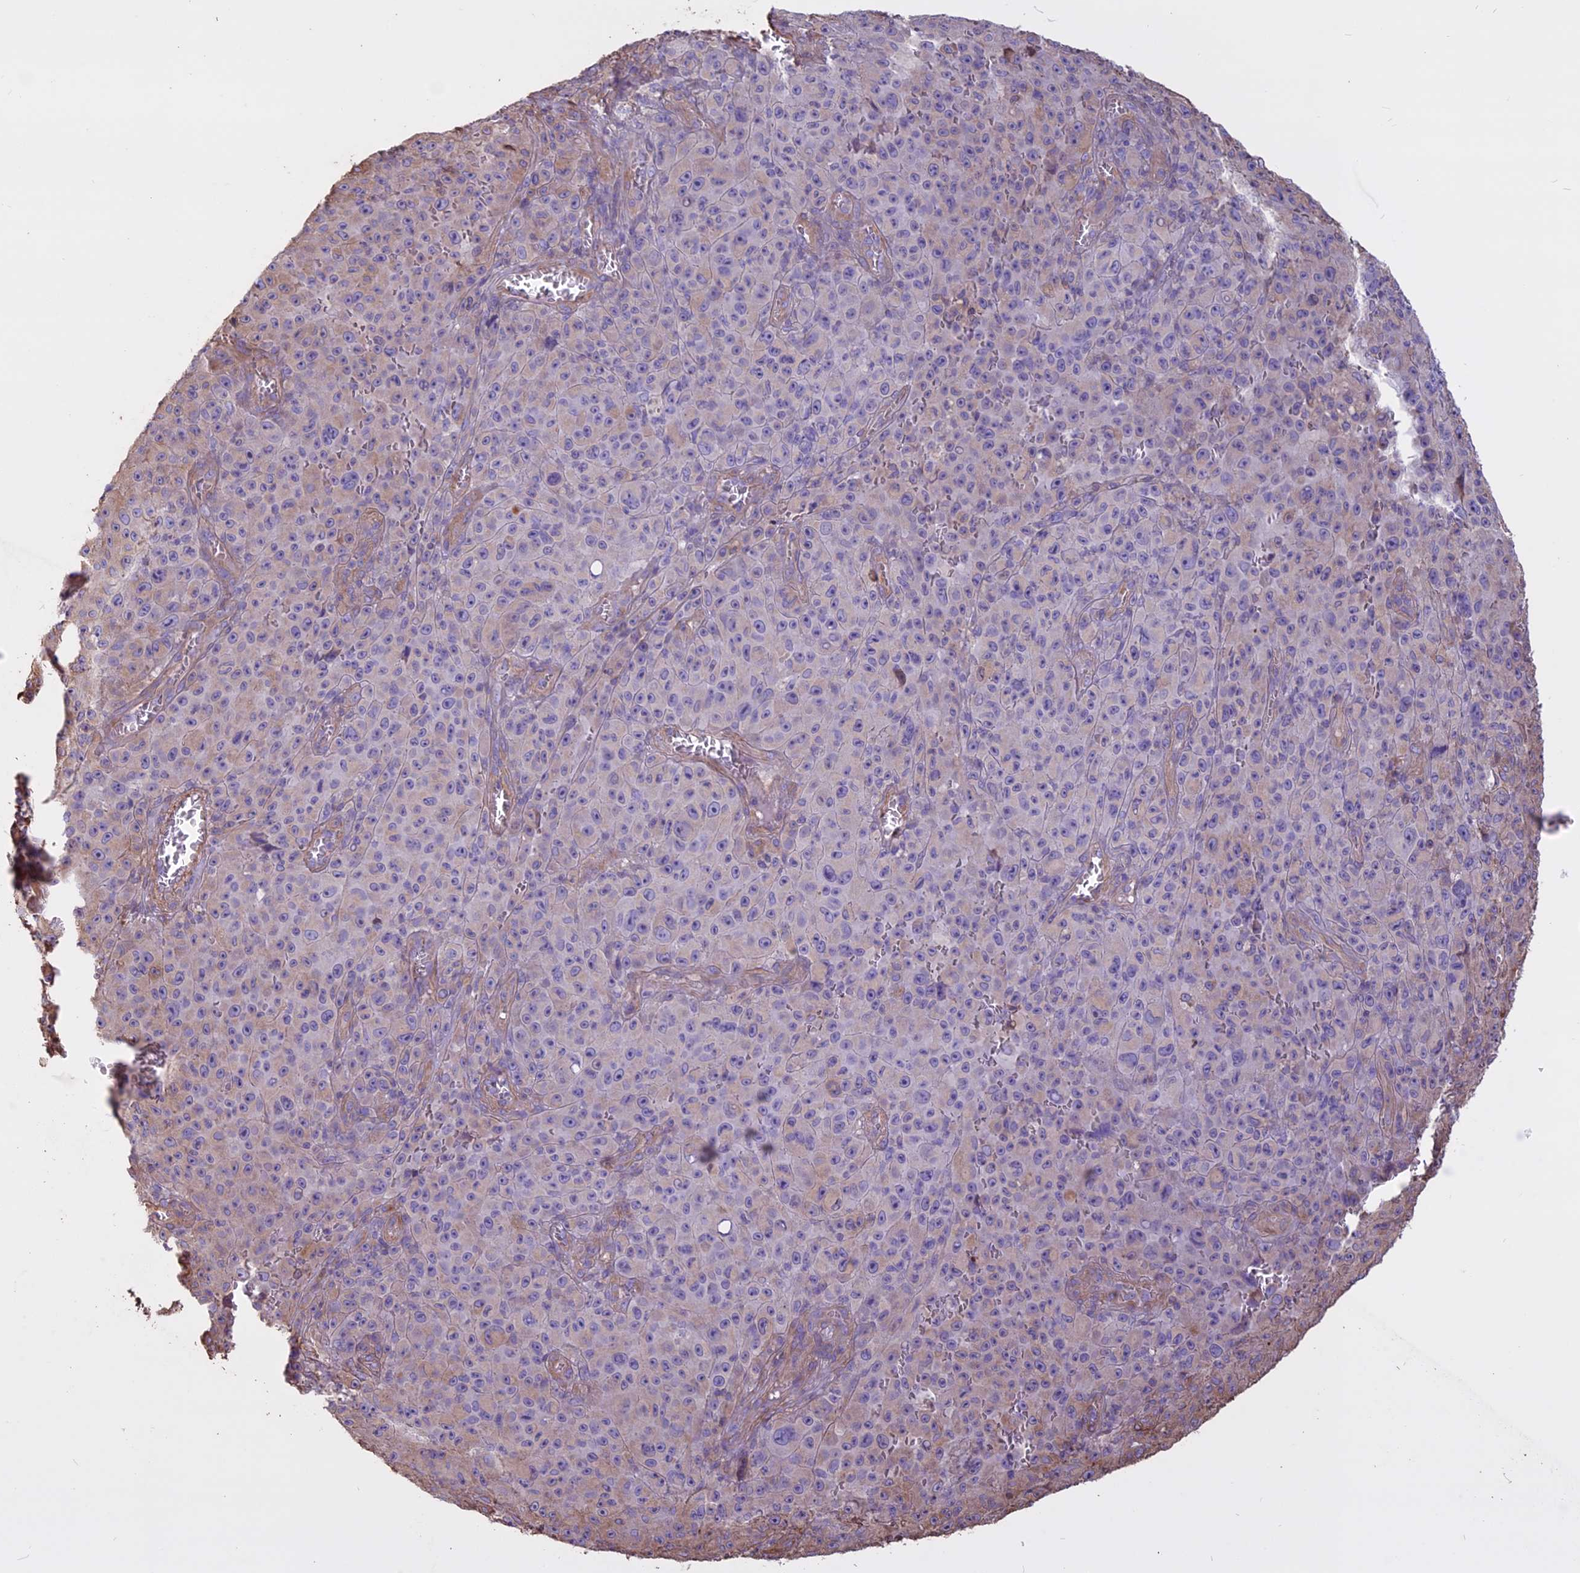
{"staining": {"intensity": "negative", "quantity": "none", "location": "none"}, "tissue": "melanoma", "cell_type": "Tumor cells", "image_type": "cancer", "snomed": [{"axis": "morphology", "description": "Malignant melanoma, NOS"}, {"axis": "topography", "description": "Skin"}], "caption": "Immunohistochemistry (IHC) image of malignant melanoma stained for a protein (brown), which reveals no expression in tumor cells.", "gene": "CCDC148", "patient": {"sex": "female", "age": 82}}